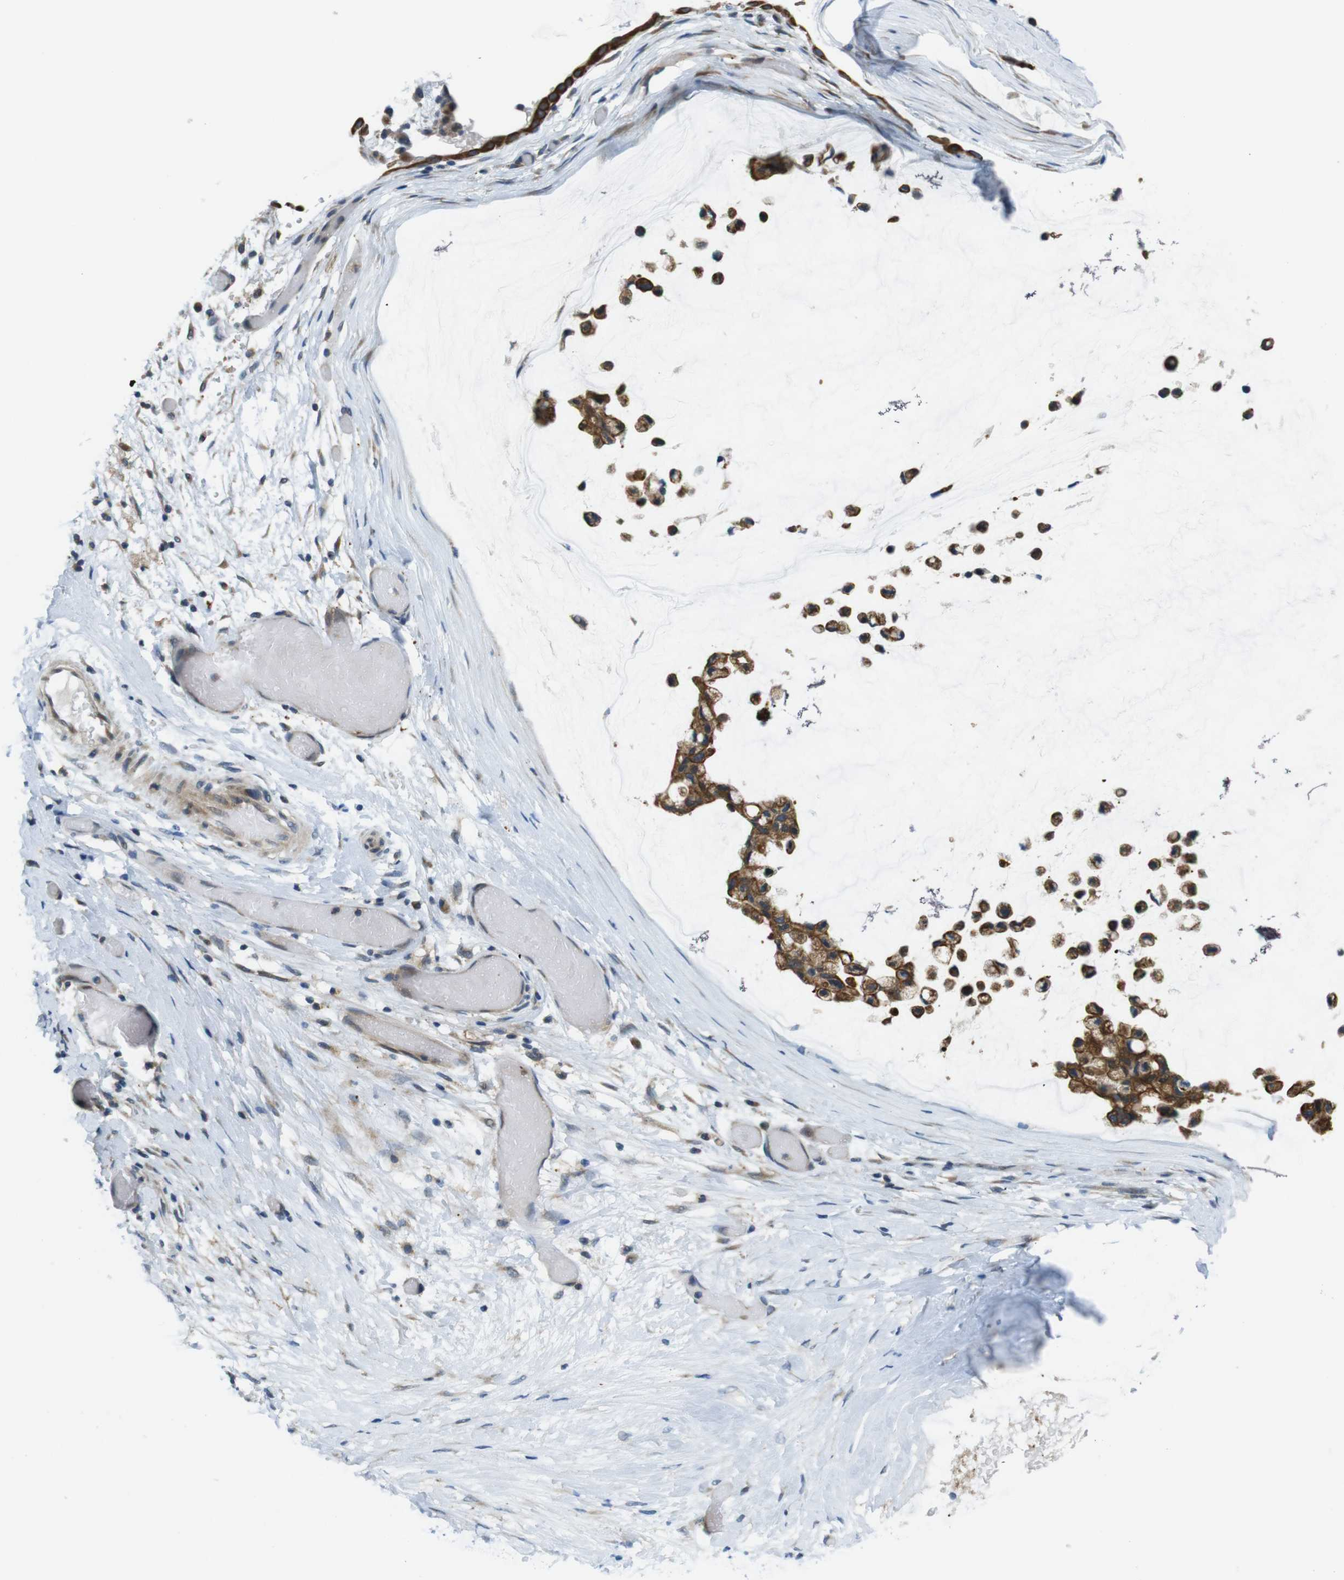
{"staining": {"intensity": "strong", "quantity": "25%-75%", "location": "cytoplasmic/membranous"}, "tissue": "ovarian cancer", "cell_type": "Tumor cells", "image_type": "cancer", "snomed": [{"axis": "morphology", "description": "Cystadenocarcinoma, mucinous, NOS"}, {"axis": "topography", "description": "Ovary"}], "caption": "The image reveals immunohistochemical staining of ovarian cancer (mucinous cystadenocarcinoma). There is strong cytoplasmic/membranous staining is appreciated in approximately 25%-75% of tumor cells.", "gene": "ZDHHC3", "patient": {"sex": "female", "age": 39}}